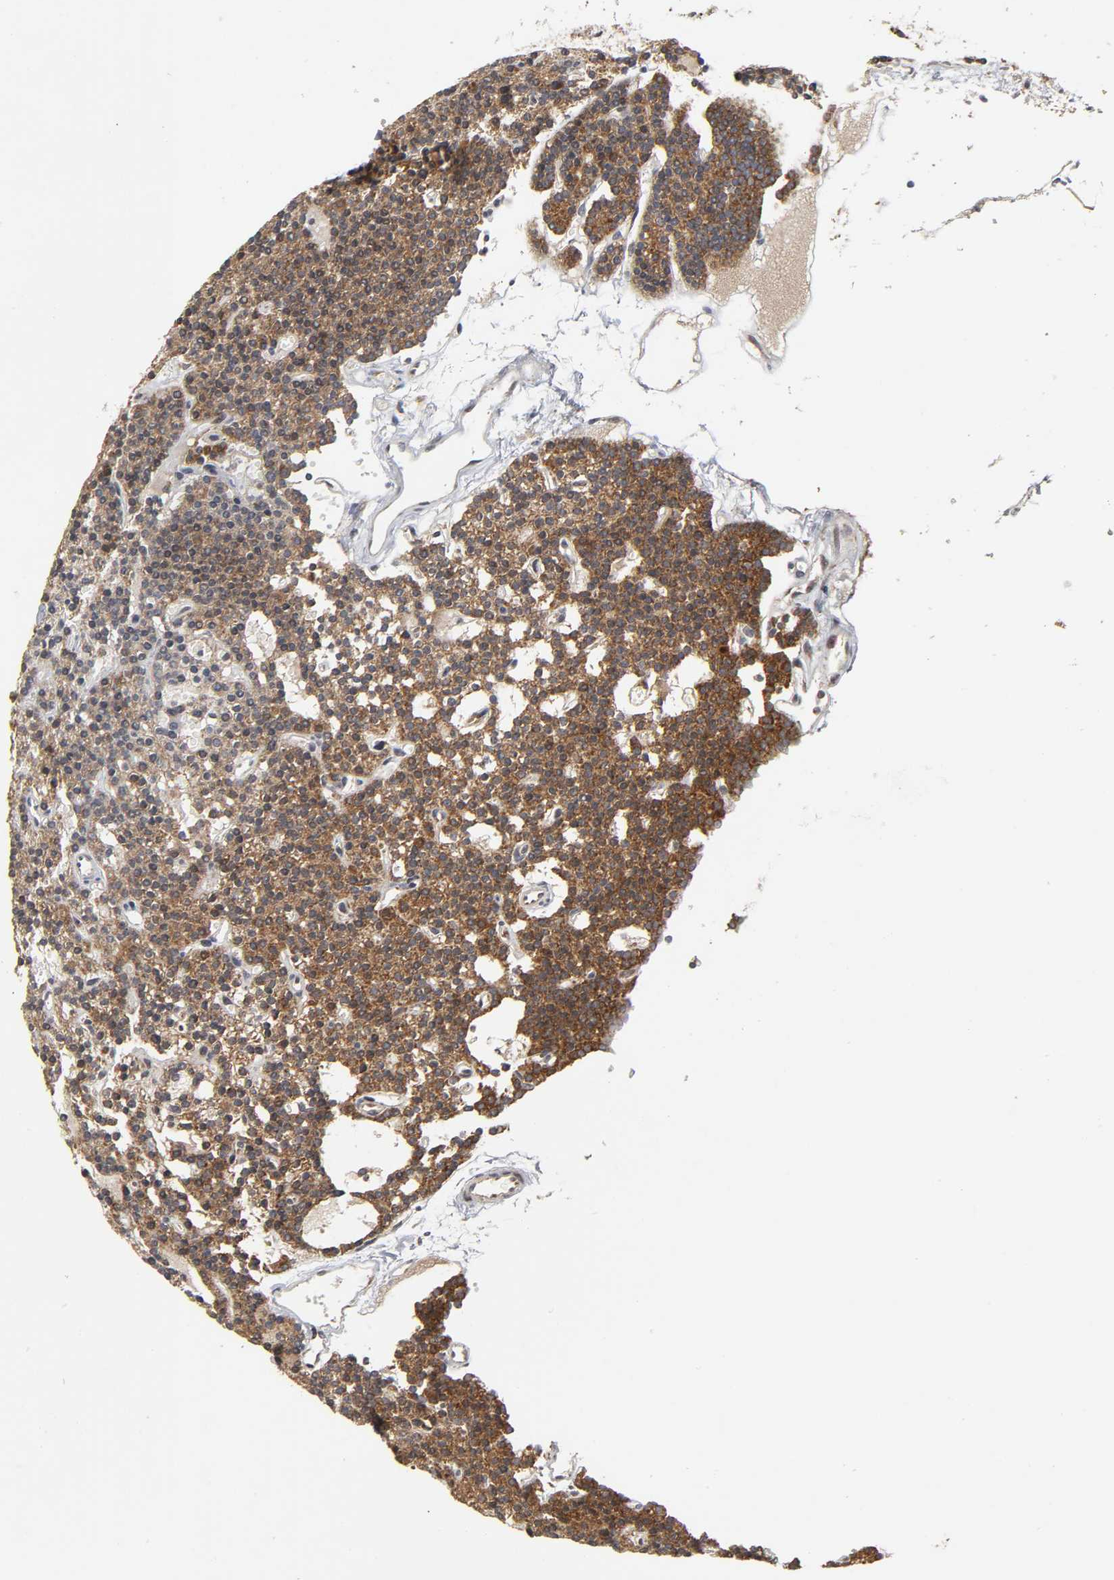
{"staining": {"intensity": "strong", "quantity": ">75%", "location": "cytoplasmic/membranous"}, "tissue": "parathyroid gland", "cell_type": "Glandular cells", "image_type": "normal", "snomed": [{"axis": "morphology", "description": "Normal tissue, NOS"}, {"axis": "topography", "description": "Parathyroid gland"}], "caption": "Immunohistochemistry (IHC) of benign human parathyroid gland demonstrates high levels of strong cytoplasmic/membranous expression in about >75% of glandular cells.", "gene": "SLC30A9", "patient": {"sex": "female", "age": 45}}